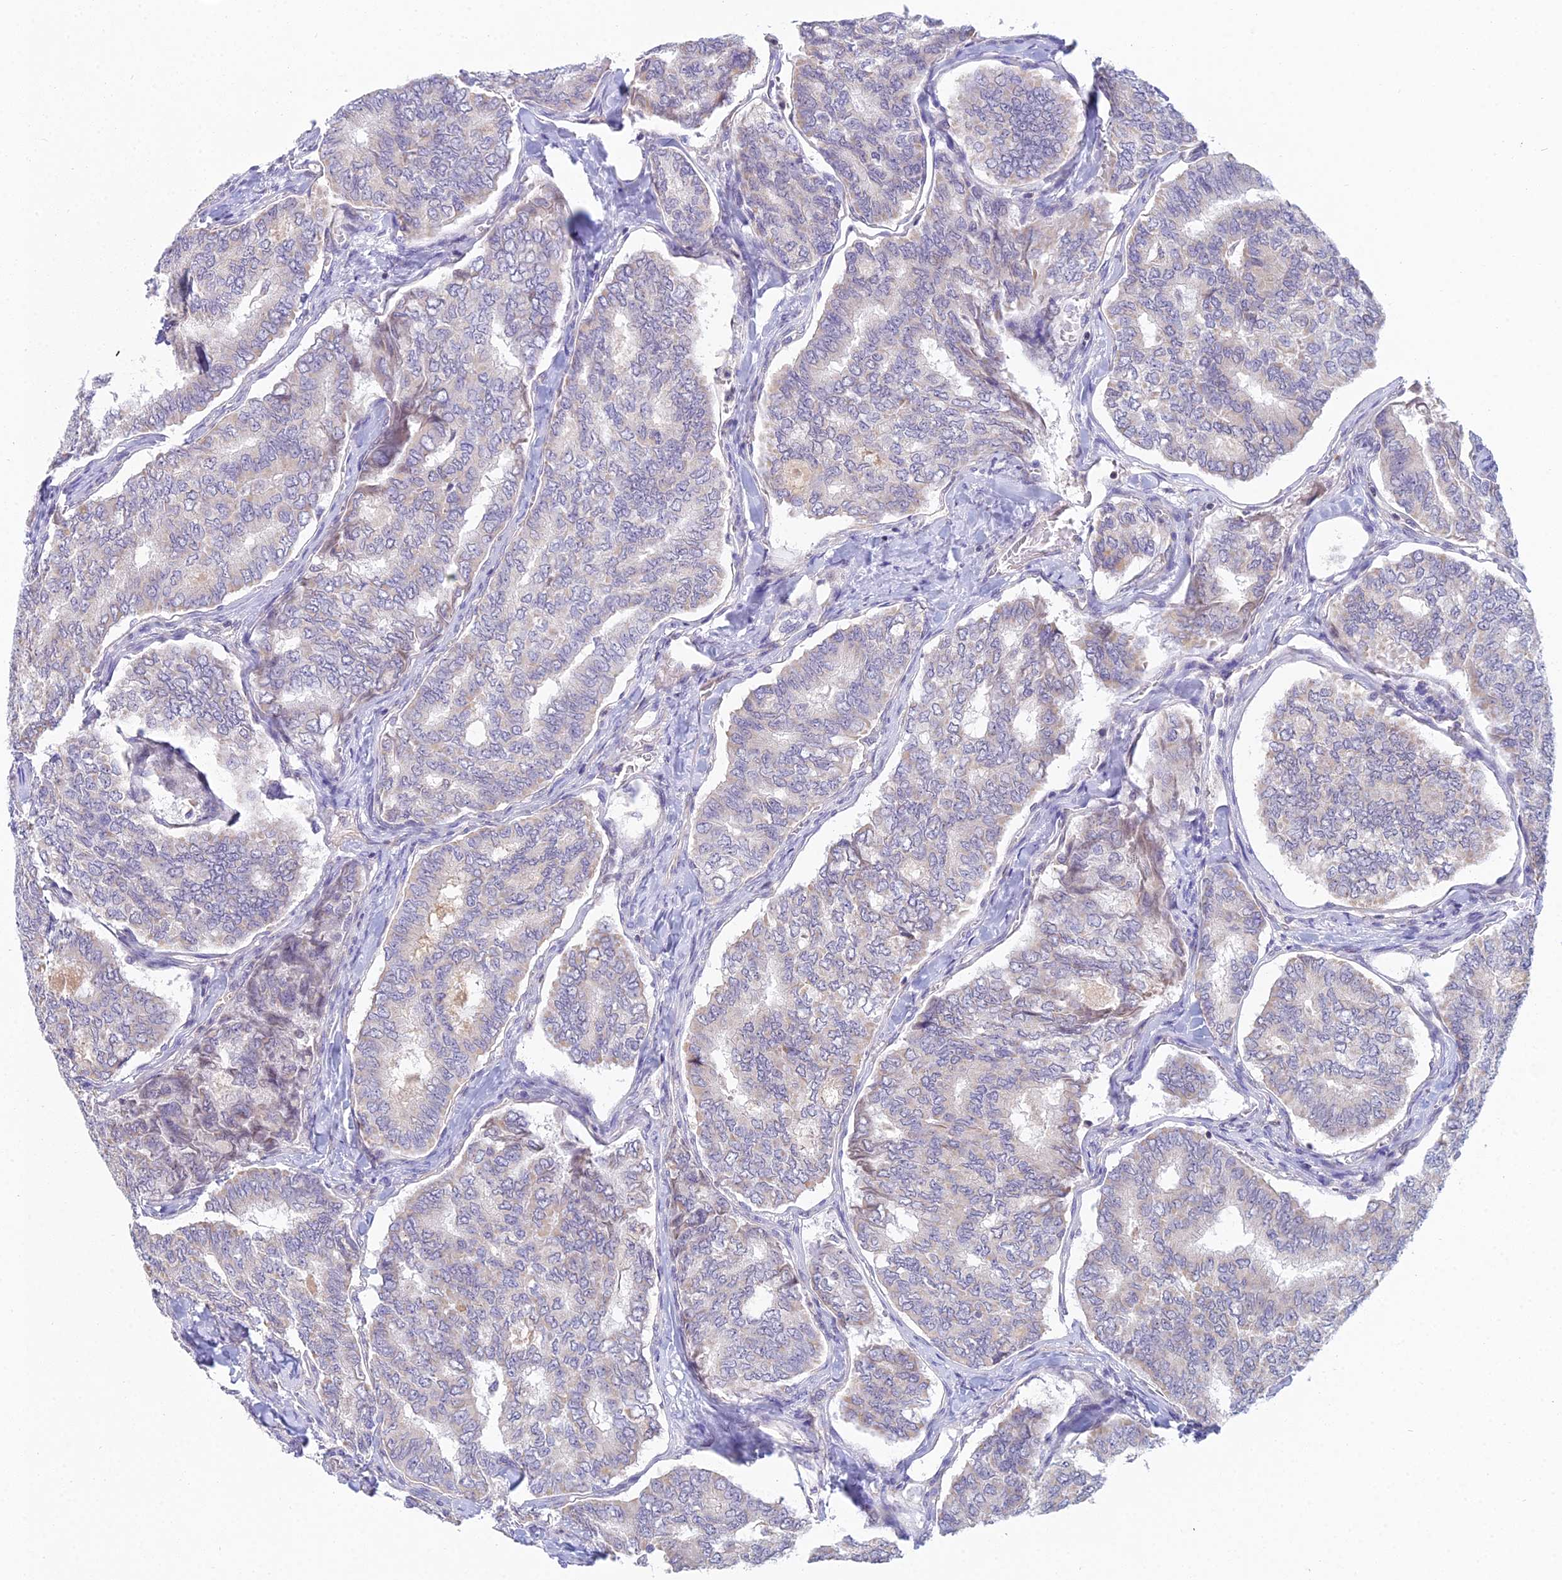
{"staining": {"intensity": "negative", "quantity": "none", "location": "none"}, "tissue": "thyroid cancer", "cell_type": "Tumor cells", "image_type": "cancer", "snomed": [{"axis": "morphology", "description": "Papillary adenocarcinoma, NOS"}, {"axis": "topography", "description": "Thyroid gland"}], "caption": "Immunohistochemistry (IHC) histopathology image of papillary adenocarcinoma (thyroid) stained for a protein (brown), which demonstrates no expression in tumor cells.", "gene": "CFAP206", "patient": {"sex": "female", "age": 35}}